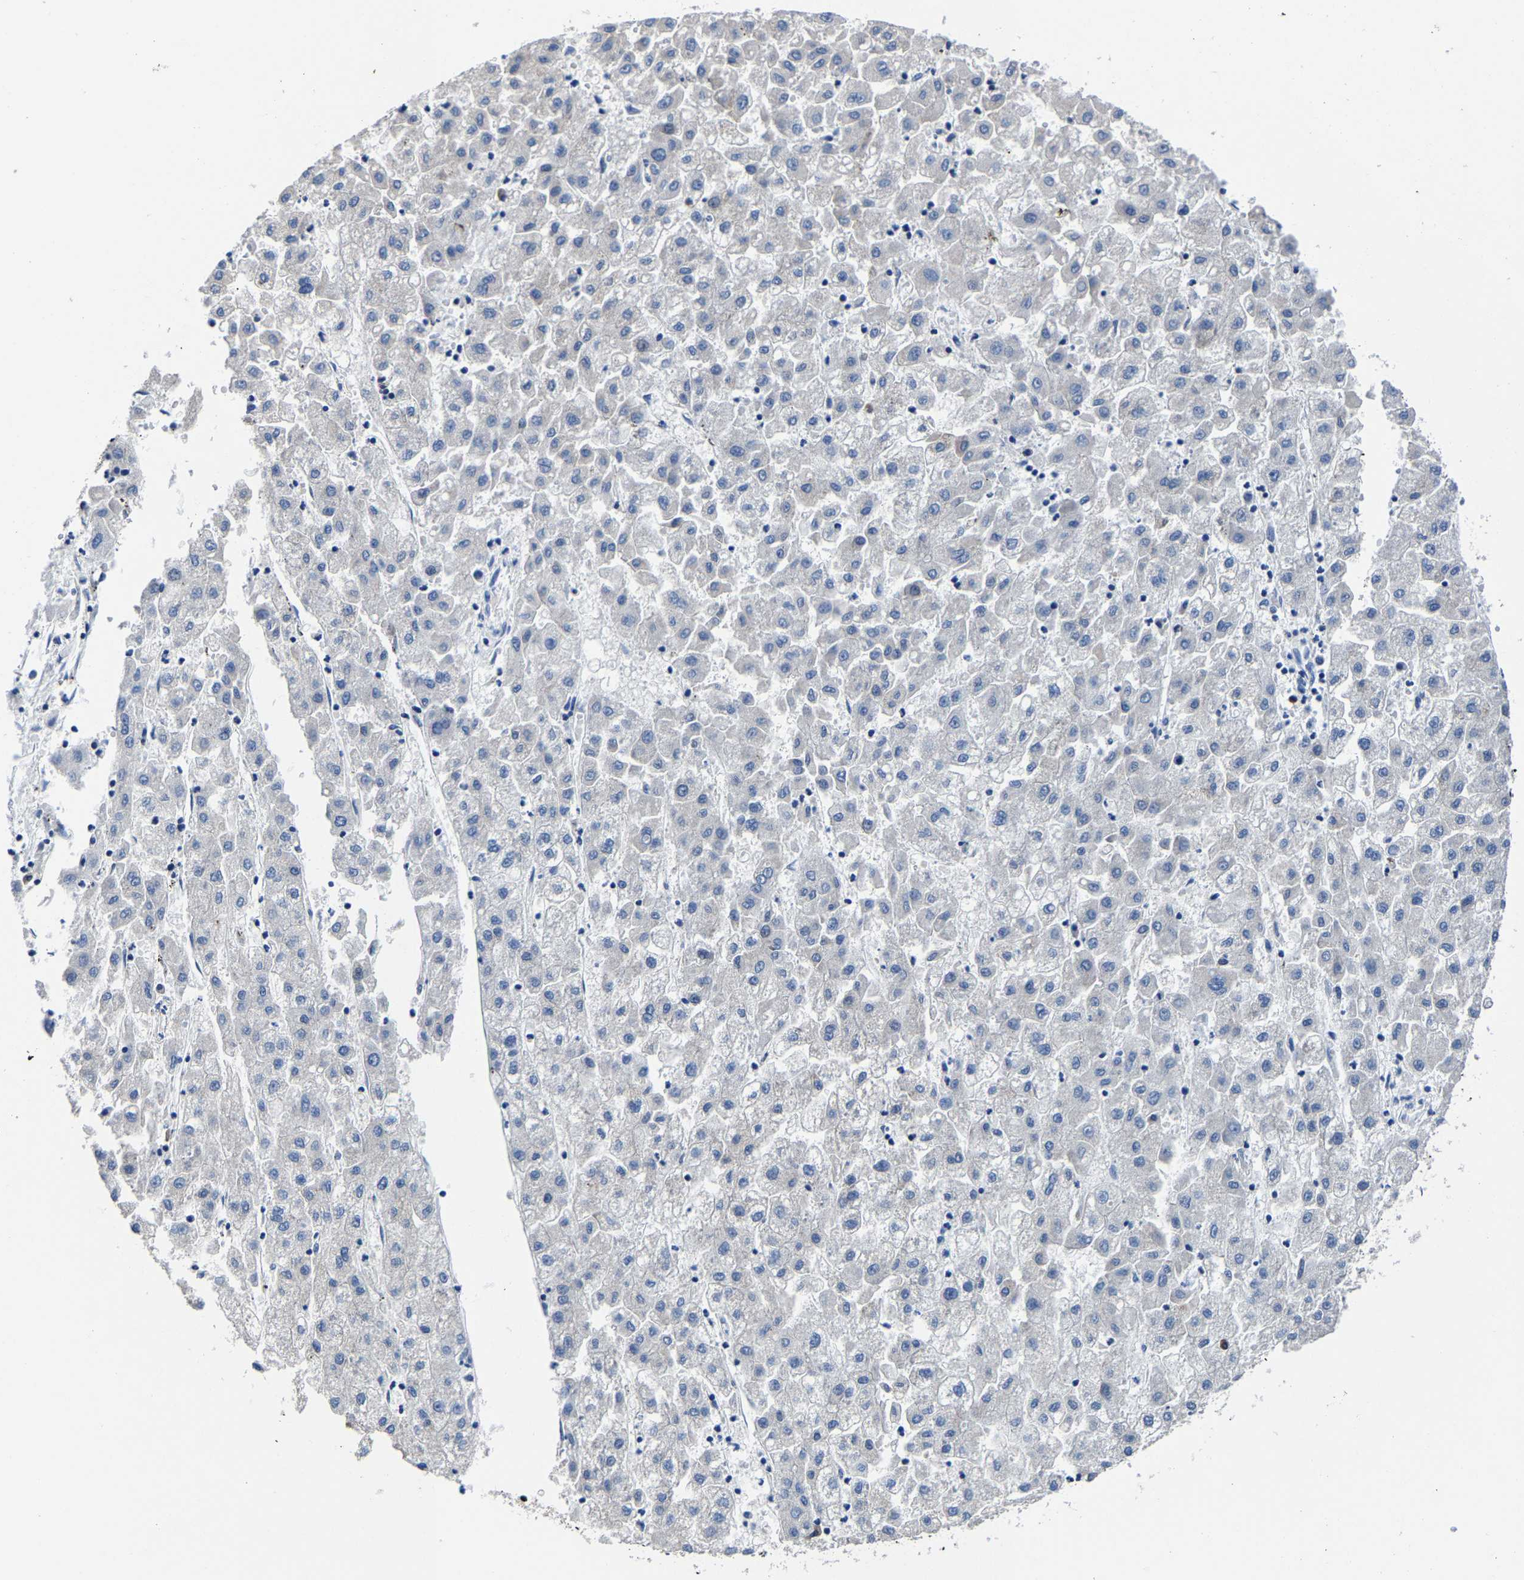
{"staining": {"intensity": "negative", "quantity": "none", "location": "none"}, "tissue": "liver cancer", "cell_type": "Tumor cells", "image_type": "cancer", "snomed": [{"axis": "morphology", "description": "Carcinoma, Hepatocellular, NOS"}, {"axis": "topography", "description": "Liver"}], "caption": "DAB (3,3'-diaminobenzidine) immunohistochemical staining of human liver cancer demonstrates no significant staining in tumor cells.", "gene": "EBAG9", "patient": {"sex": "male", "age": 72}}